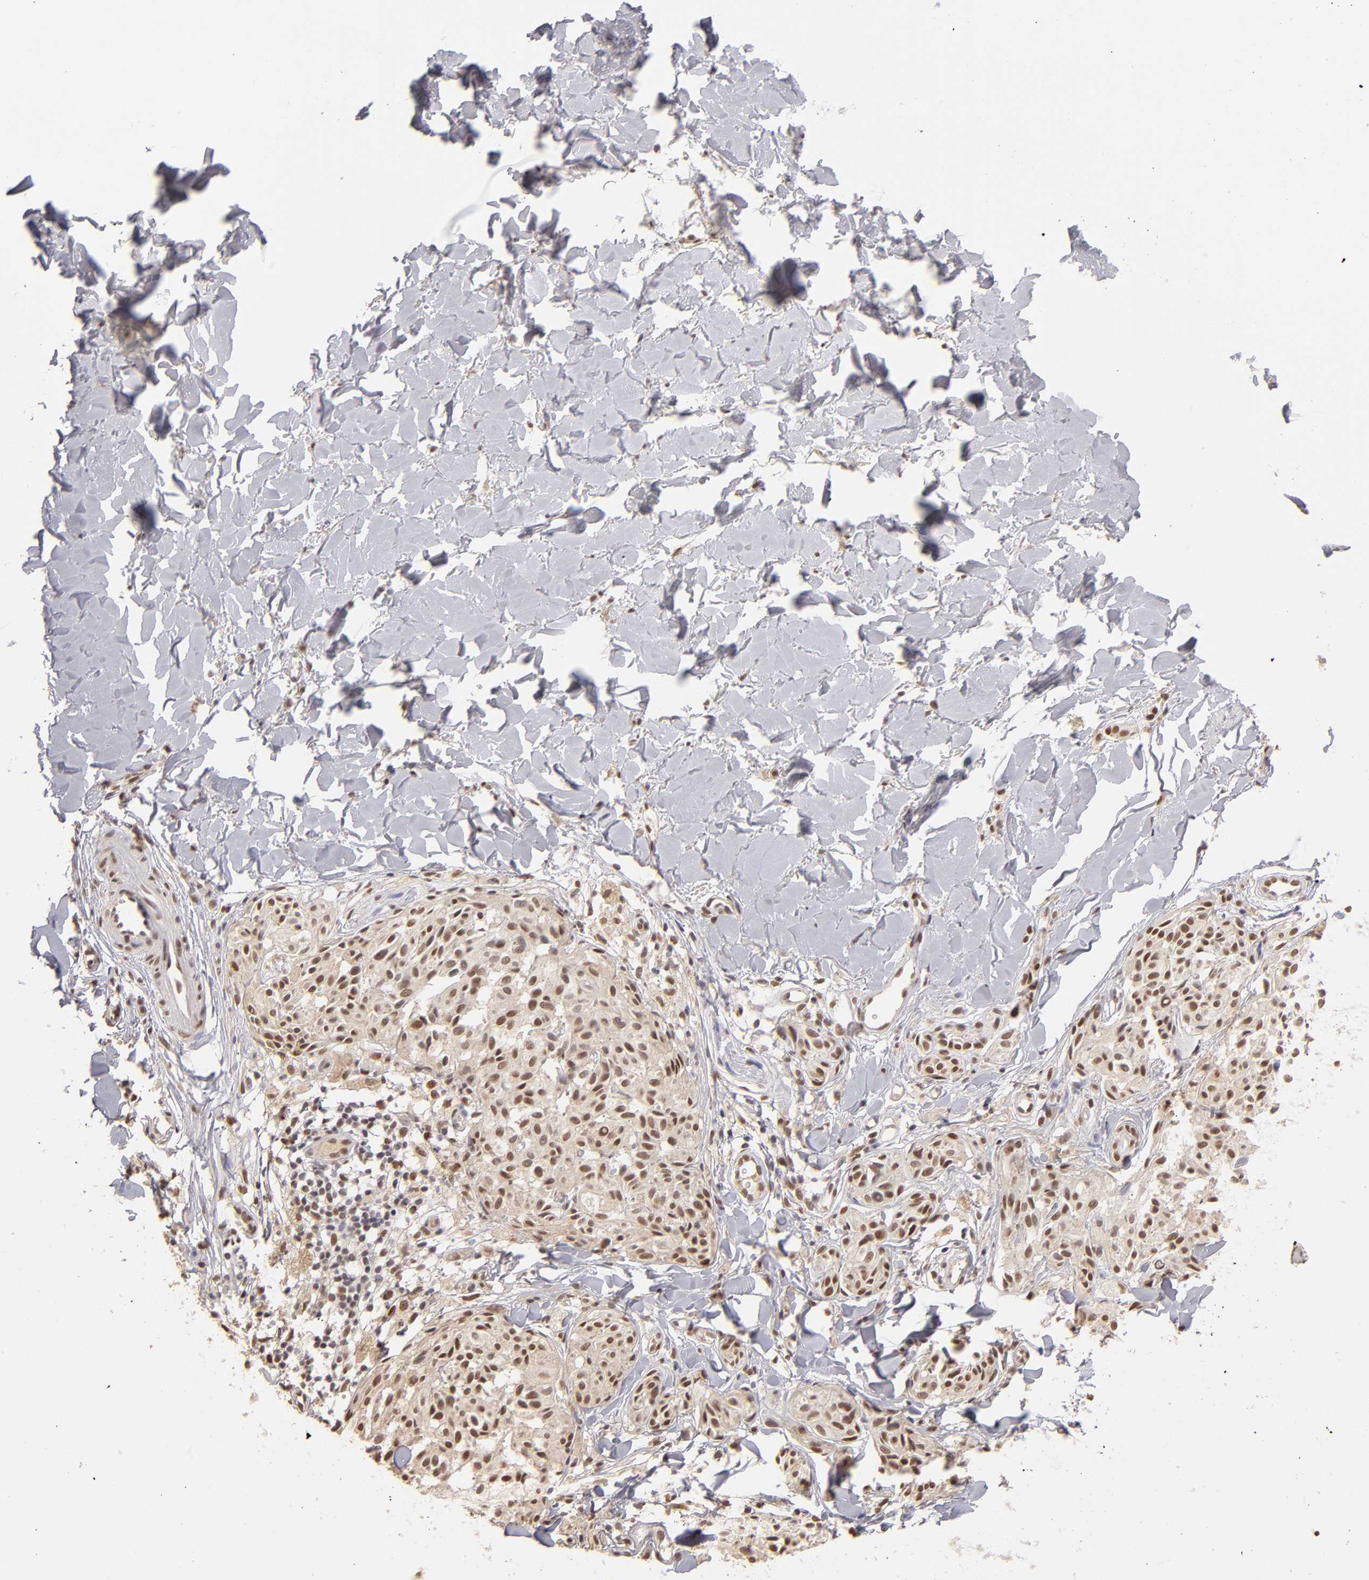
{"staining": {"intensity": "moderate", "quantity": ">75%", "location": "cytoplasmic/membranous,nuclear"}, "tissue": "melanoma", "cell_type": "Tumor cells", "image_type": "cancer", "snomed": [{"axis": "morphology", "description": "Malignant melanoma, Metastatic site"}, {"axis": "topography", "description": "Skin"}], "caption": "Protein staining by IHC reveals moderate cytoplasmic/membranous and nuclear expression in about >75% of tumor cells in melanoma. (IHC, brightfield microscopy, high magnification).", "gene": "NFE2", "patient": {"sex": "female", "age": 66}}